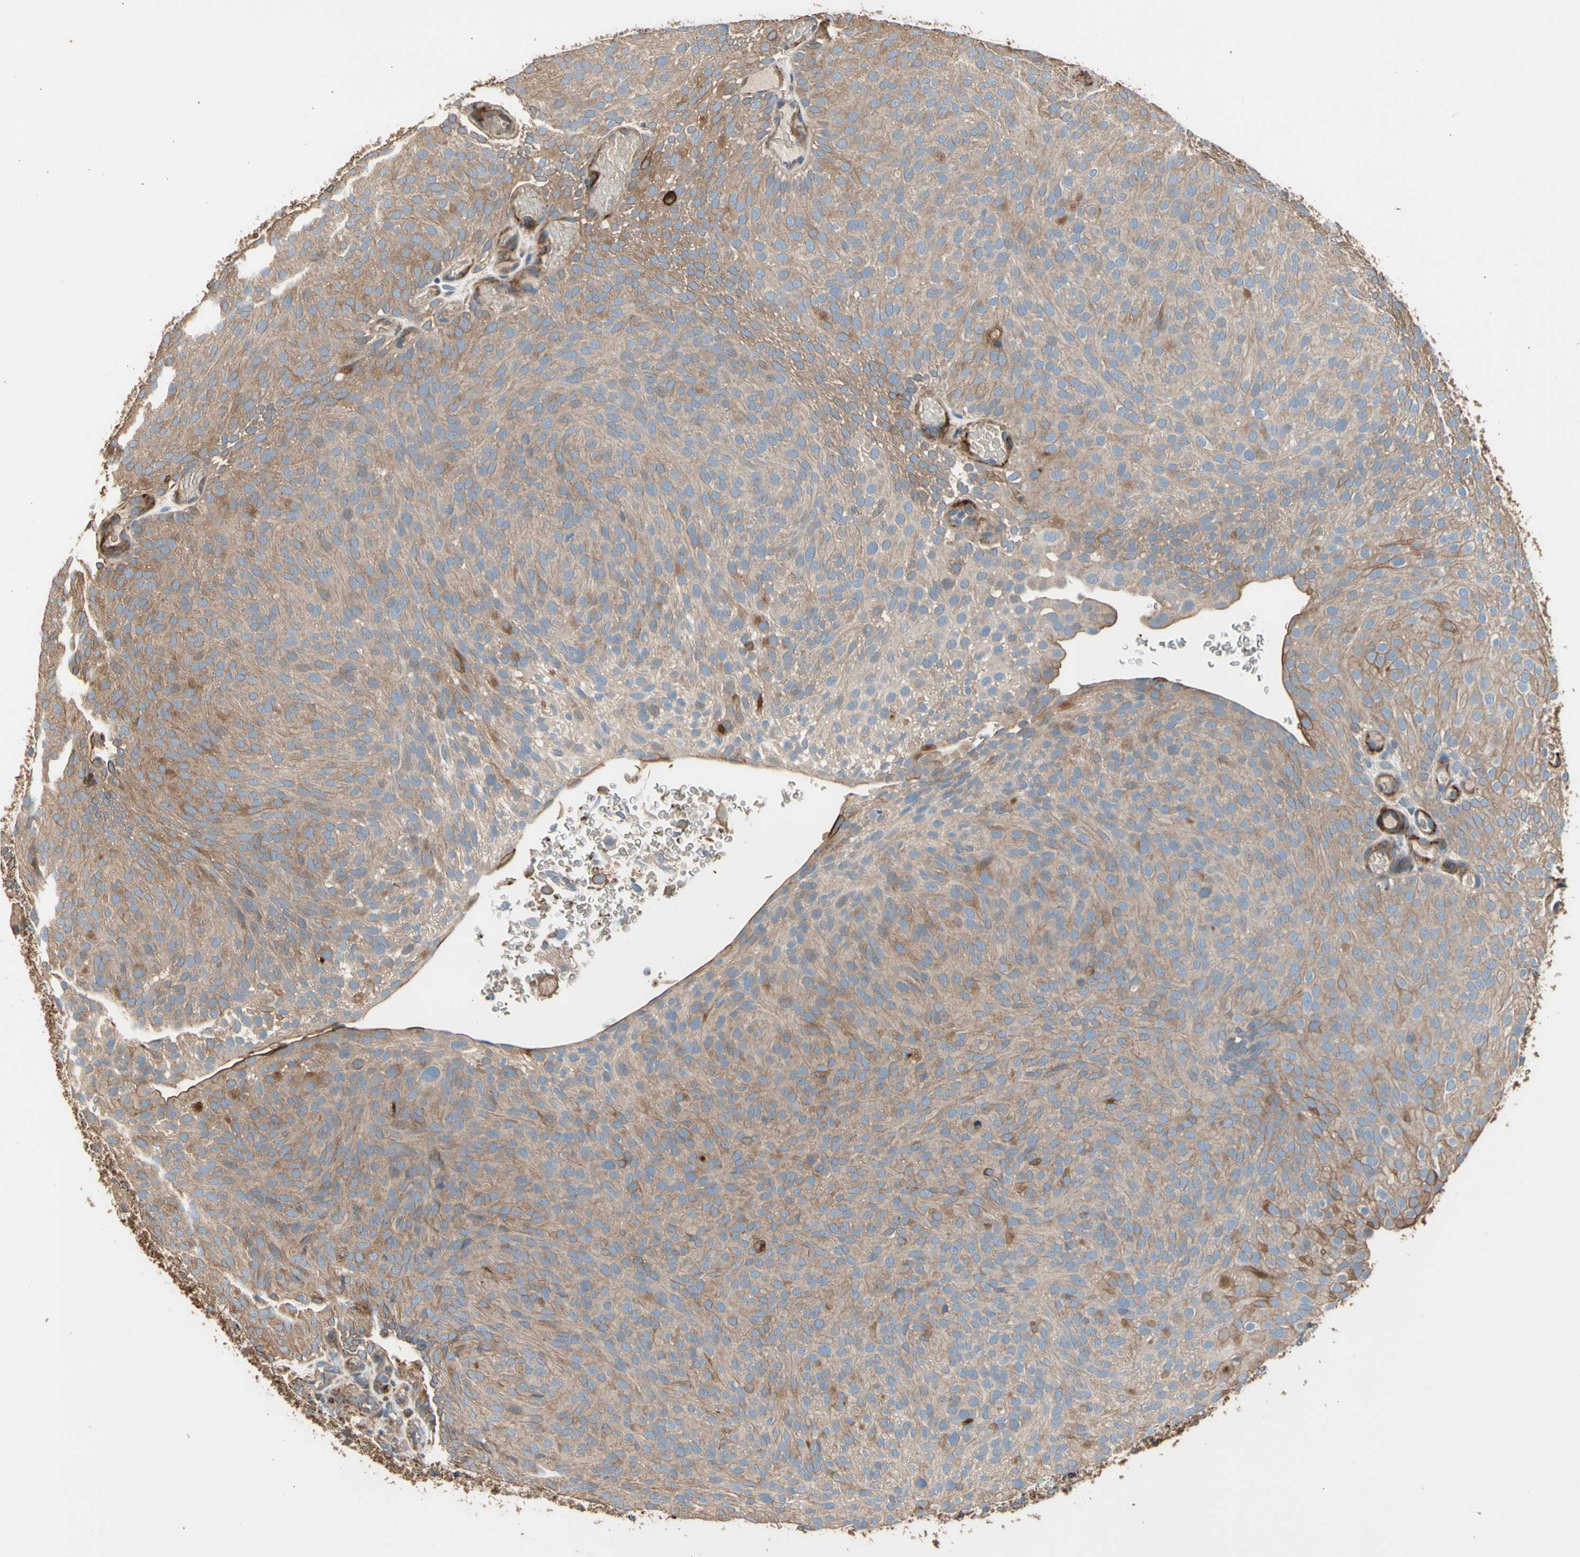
{"staining": {"intensity": "weak", "quantity": ">75%", "location": "cytoplasmic/membranous"}, "tissue": "urothelial cancer", "cell_type": "Tumor cells", "image_type": "cancer", "snomed": [{"axis": "morphology", "description": "Urothelial carcinoma, Low grade"}, {"axis": "topography", "description": "Urinary bladder"}], "caption": "Immunohistochemistry (IHC) photomicrograph of neoplastic tissue: urothelial cancer stained using immunohistochemistry demonstrates low levels of weak protein expression localized specifically in the cytoplasmic/membranous of tumor cells, appearing as a cytoplasmic/membranous brown color.", "gene": "SUSD2", "patient": {"sex": "male", "age": 78}}